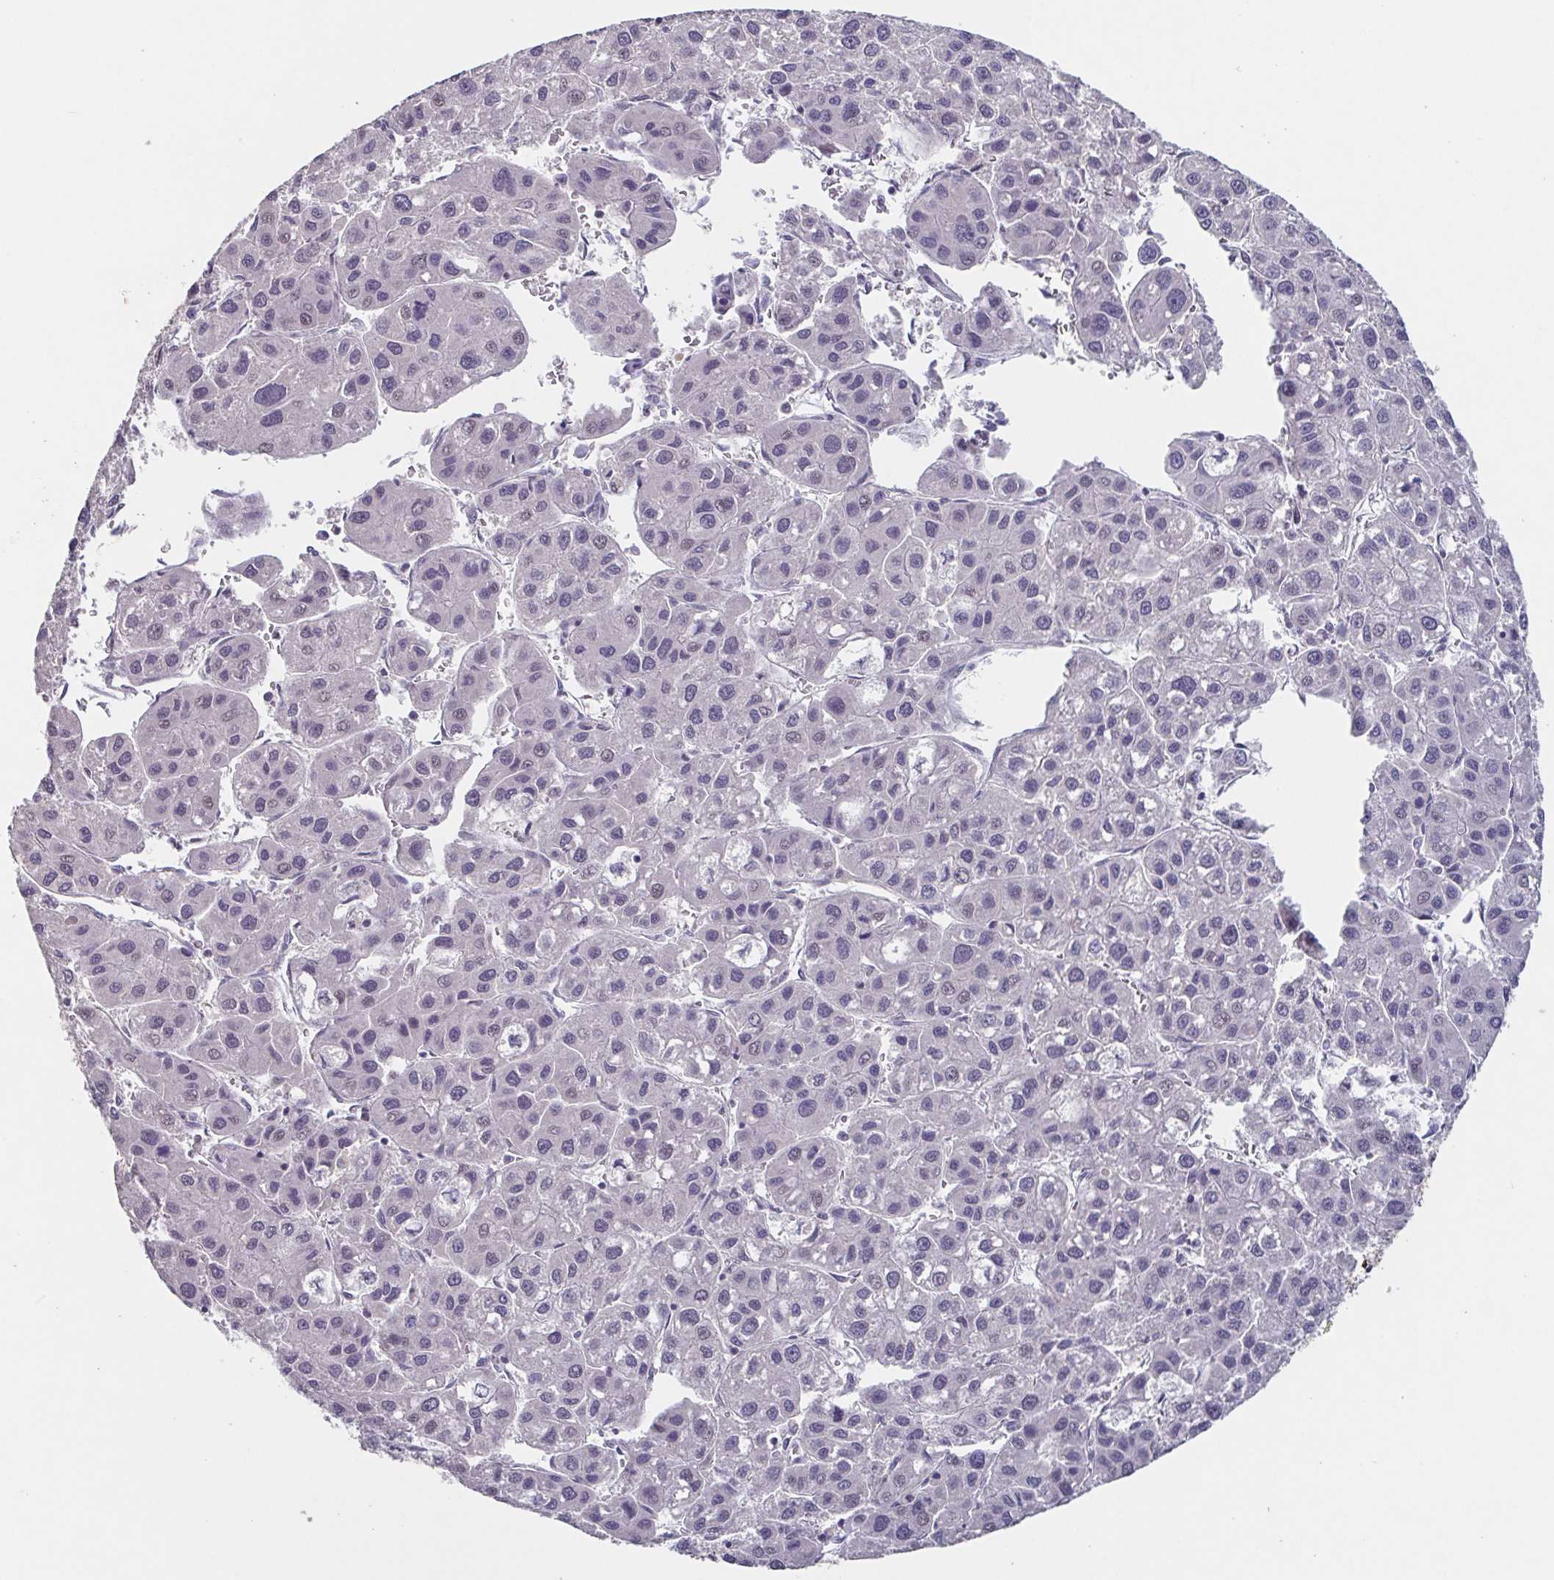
{"staining": {"intensity": "negative", "quantity": "none", "location": "none"}, "tissue": "liver cancer", "cell_type": "Tumor cells", "image_type": "cancer", "snomed": [{"axis": "morphology", "description": "Carcinoma, Hepatocellular, NOS"}, {"axis": "topography", "description": "Liver"}], "caption": "Immunohistochemistry (IHC) micrograph of neoplastic tissue: liver cancer stained with DAB shows no significant protein expression in tumor cells. Nuclei are stained in blue.", "gene": "GHRL", "patient": {"sex": "male", "age": 73}}